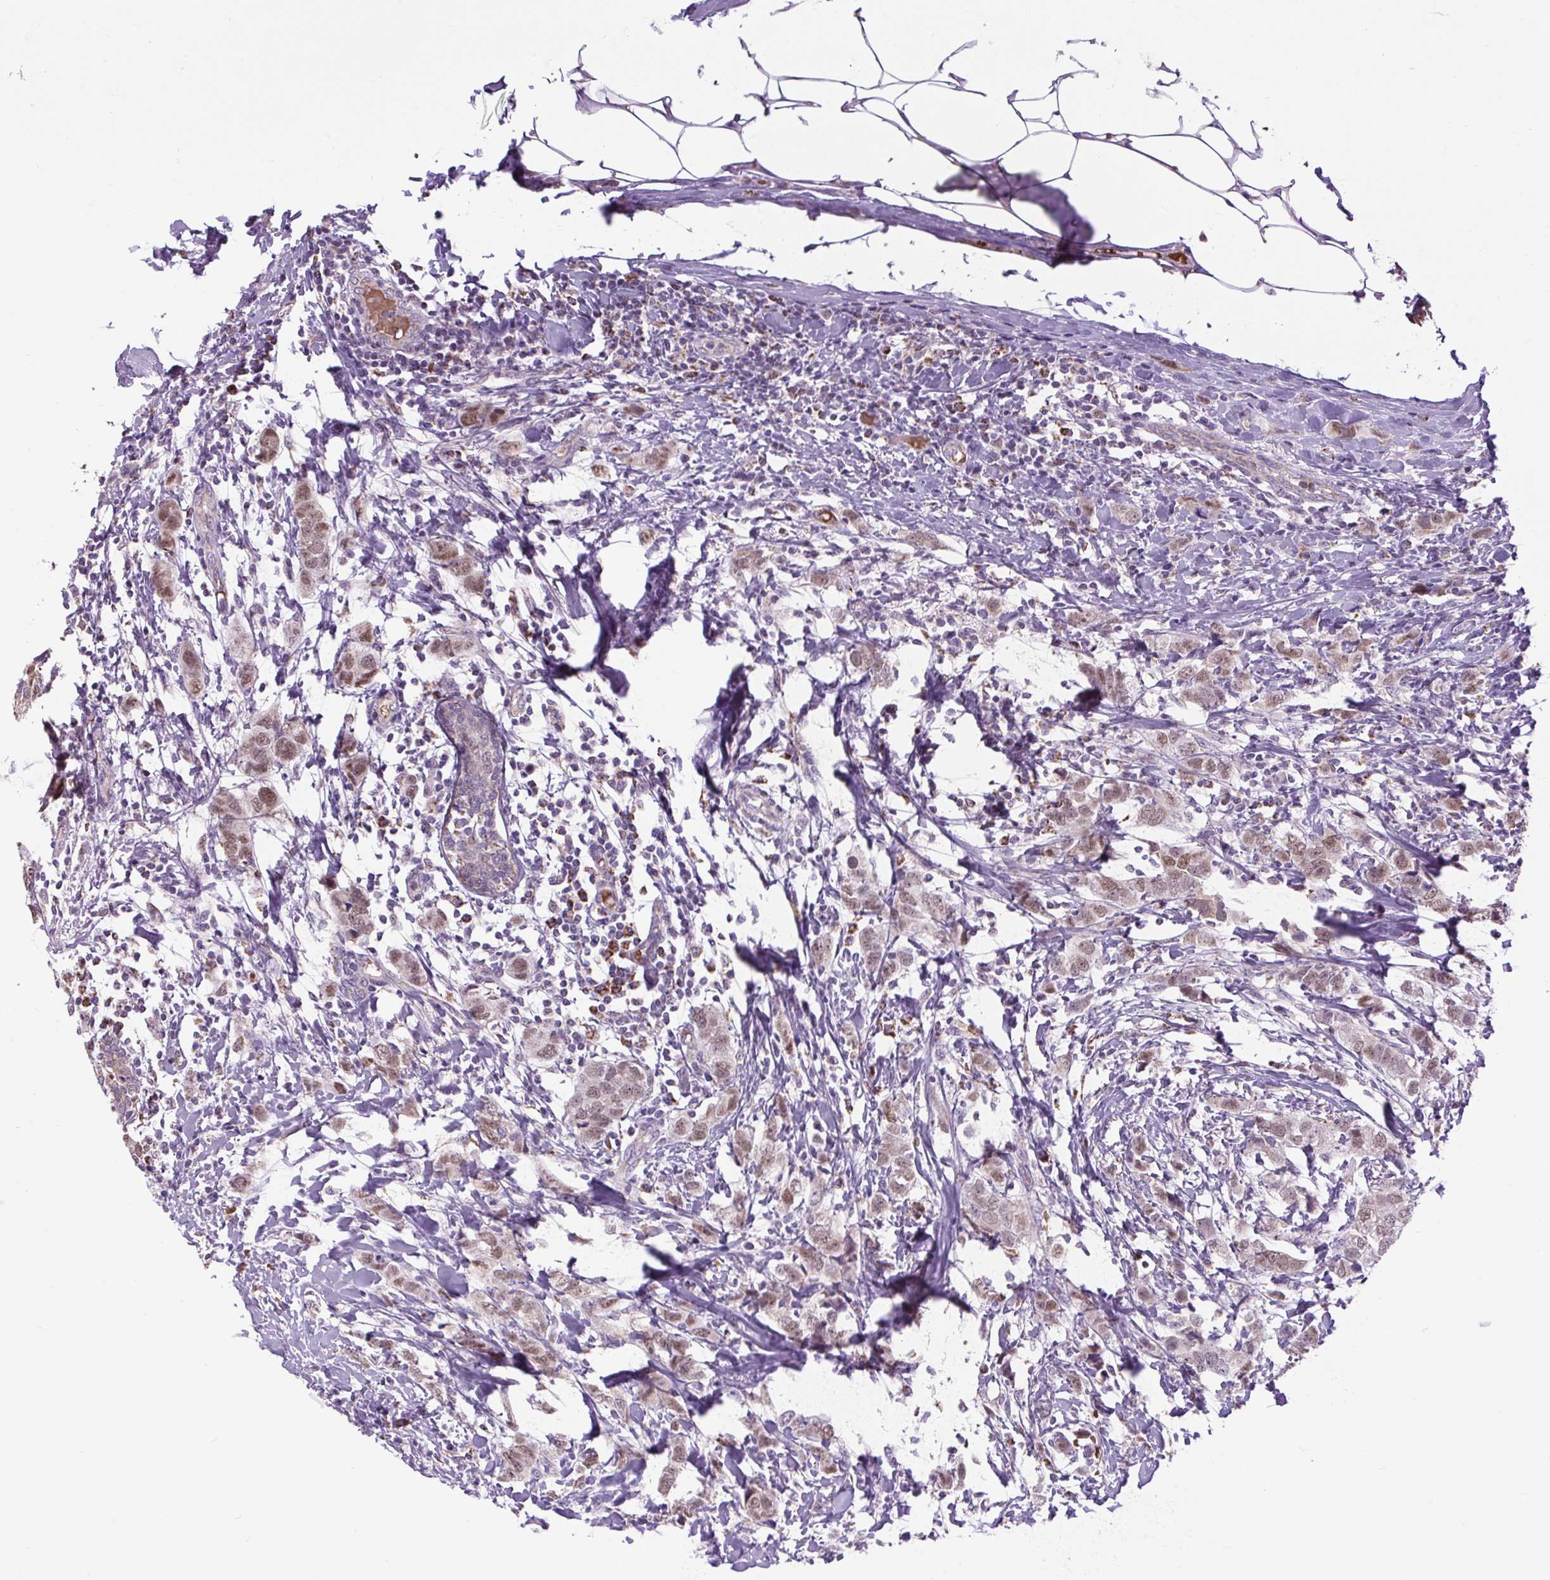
{"staining": {"intensity": "moderate", "quantity": ">75%", "location": "nuclear"}, "tissue": "breast cancer", "cell_type": "Tumor cells", "image_type": "cancer", "snomed": [{"axis": "morphology", "description": "Duct carcinoma"}, {"axis": "topography", "description": "Breast"}], "caption": "Tumor cells demonstrate medium levels of moderate nuclear positivity in about >75% of cells in human breast cancer.", "gene": "SCO2", "patient": {"sex": "female", "age": 50}}